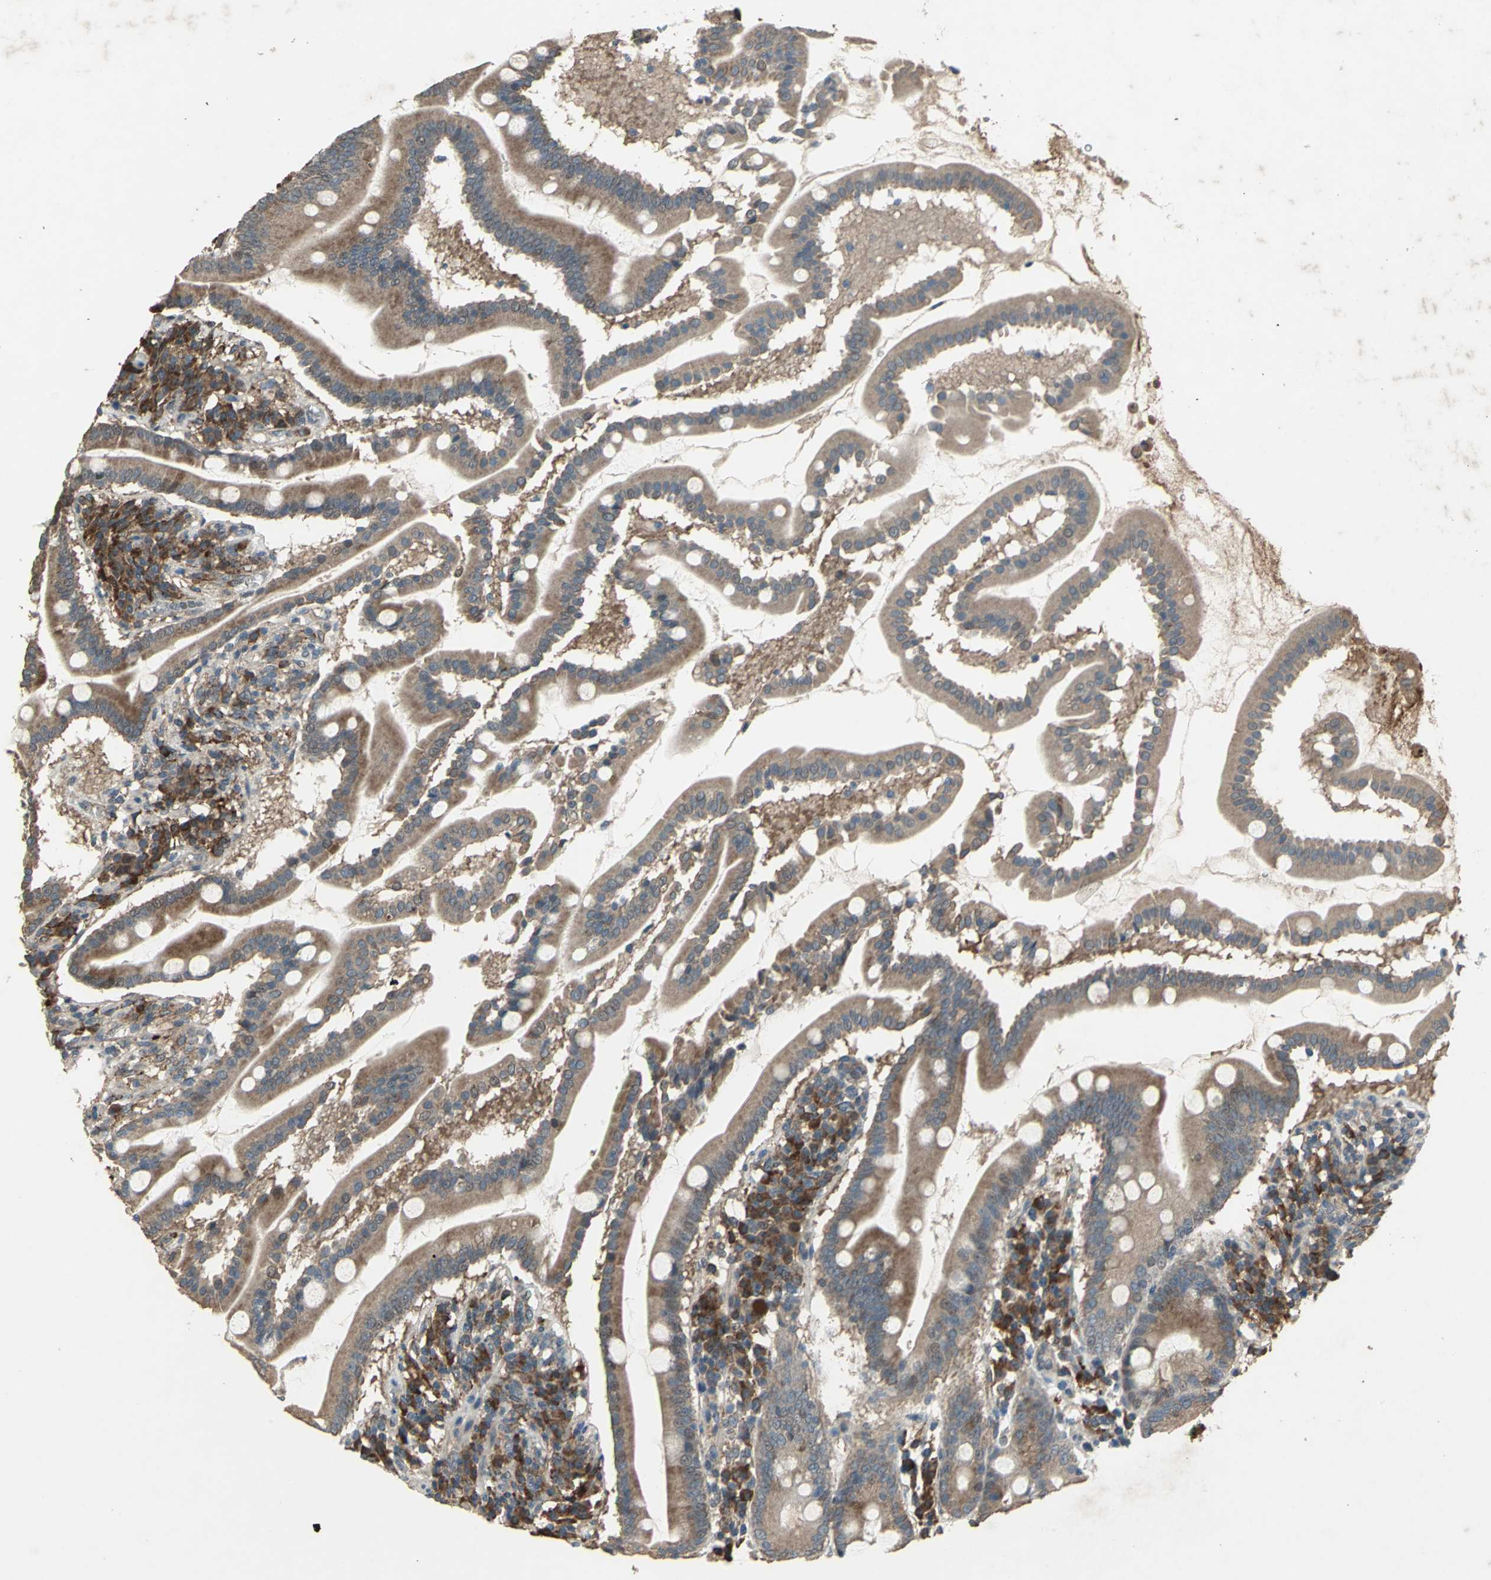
{"staining": {"intensity": "weak", "quantity": ">75%", "location": "cytoplasmic/membranous"}, "tissue": "duodenum", "cell_type": "Glandular cells", "image_type": "normal", "snomed": [{"axis": "morphology", "description": "Normal tissue, NOS"}, {"axis": "topography", "description": "Duodenum"}], "caption": "Immunohistochemistry of normal duodenum demonstrates low levels of weak cytoplasmic/membranous expression in approximately >75% of glandular cells.", "gene": "SEPTIN4", "patient": {"sex": "male", "age": 50}}